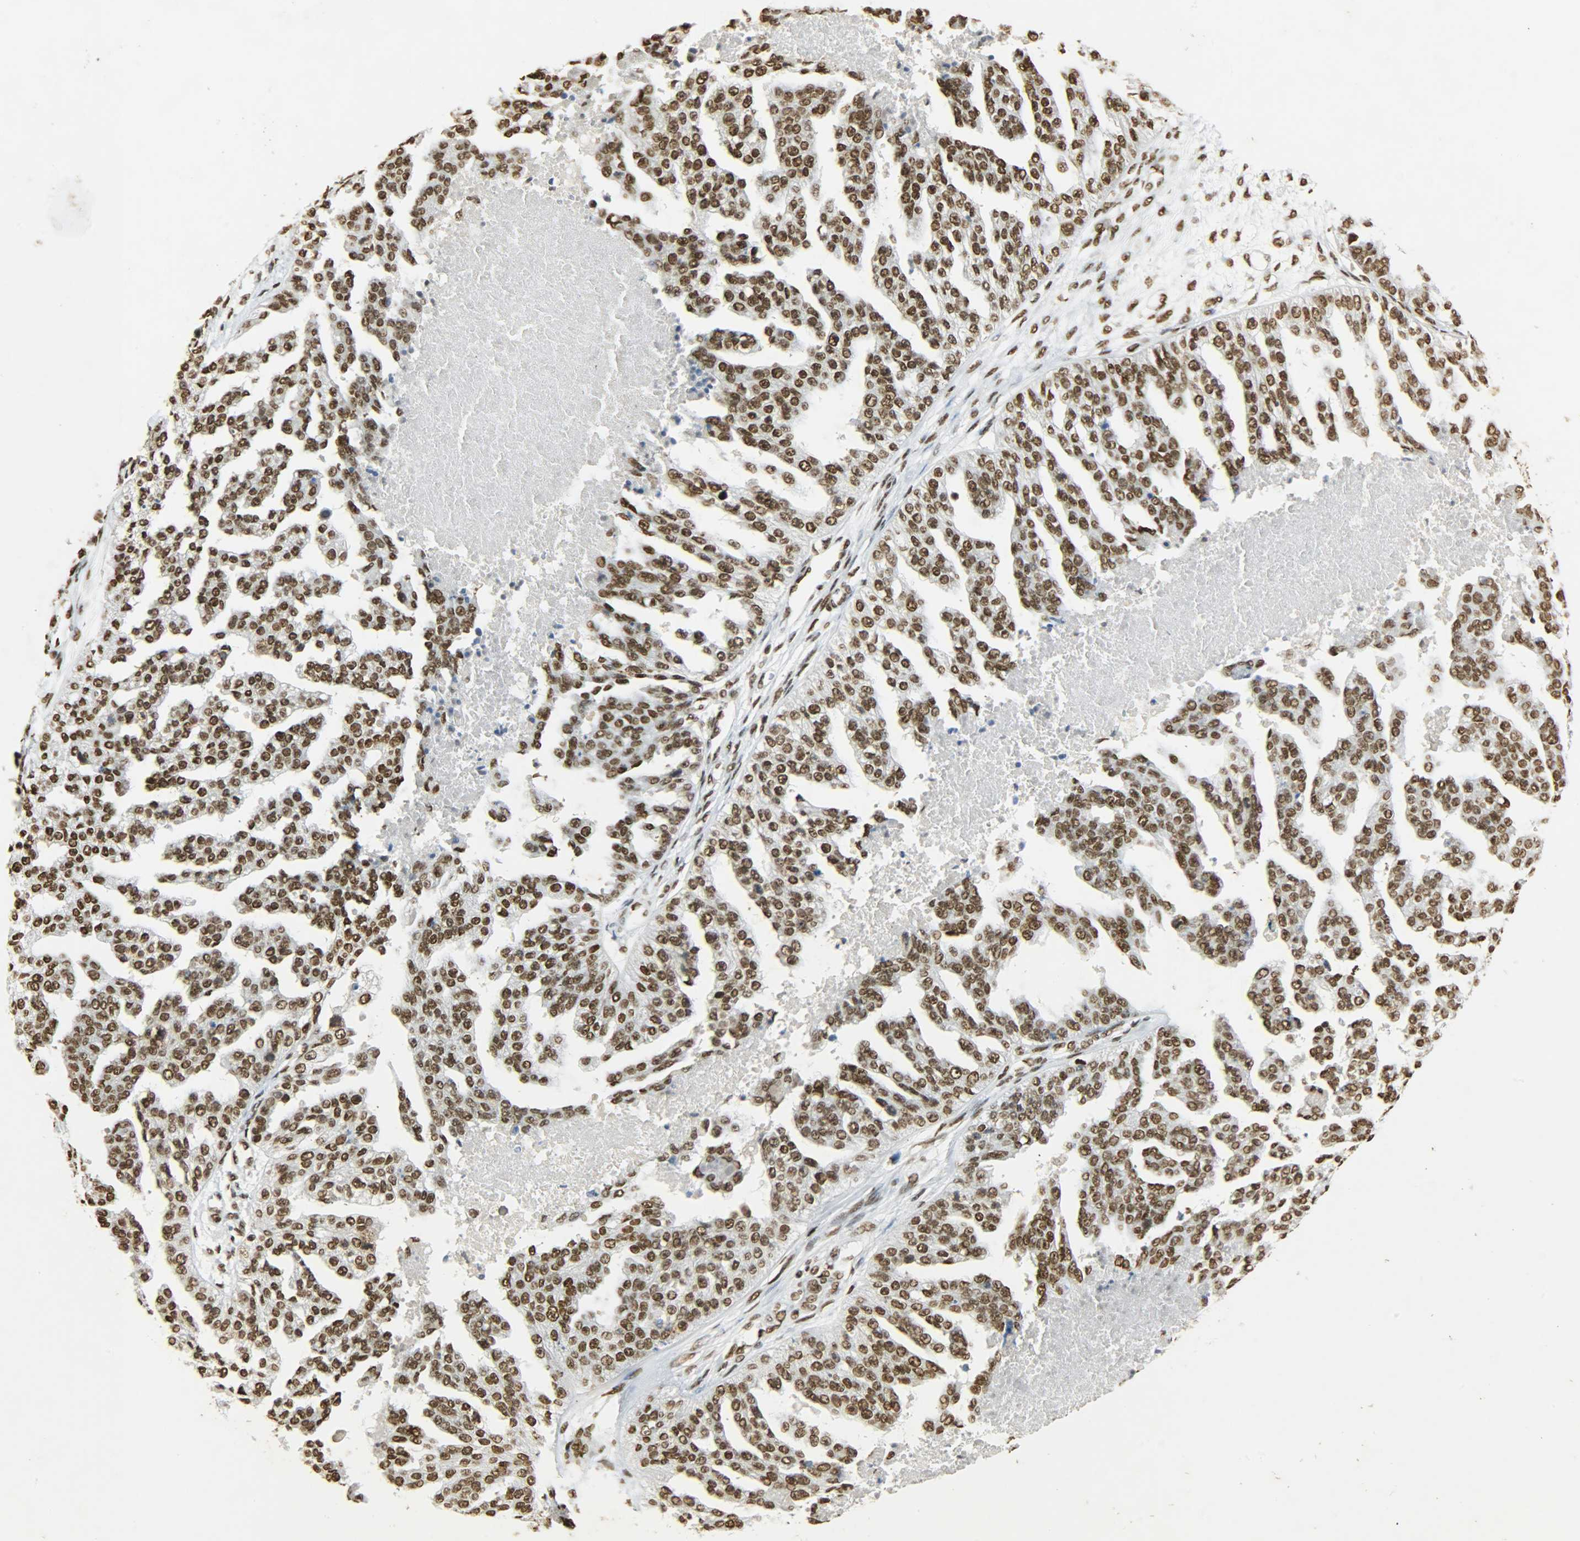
{"staining": {"intensity": "strong", "quantity": ">75%", "location": "nuclear"}, "tissue": "ovarian cancer", "cell_type": "Tumor cells", "image_type": "cancer", "snomed": [{"axis": "morphology", "description": "Cystadenocarcinoma, serous, NOS"}, {"axis": "topography", "description": "Ovary"}], "caption": "Tumor cells demonstrate high levels of strong nuclear staining in approximately >75% of cells in ovarian serous cystadenocarcinoma.", "gene": "KHDRBS1", "patient": {"sex": "female", "age": 58}}